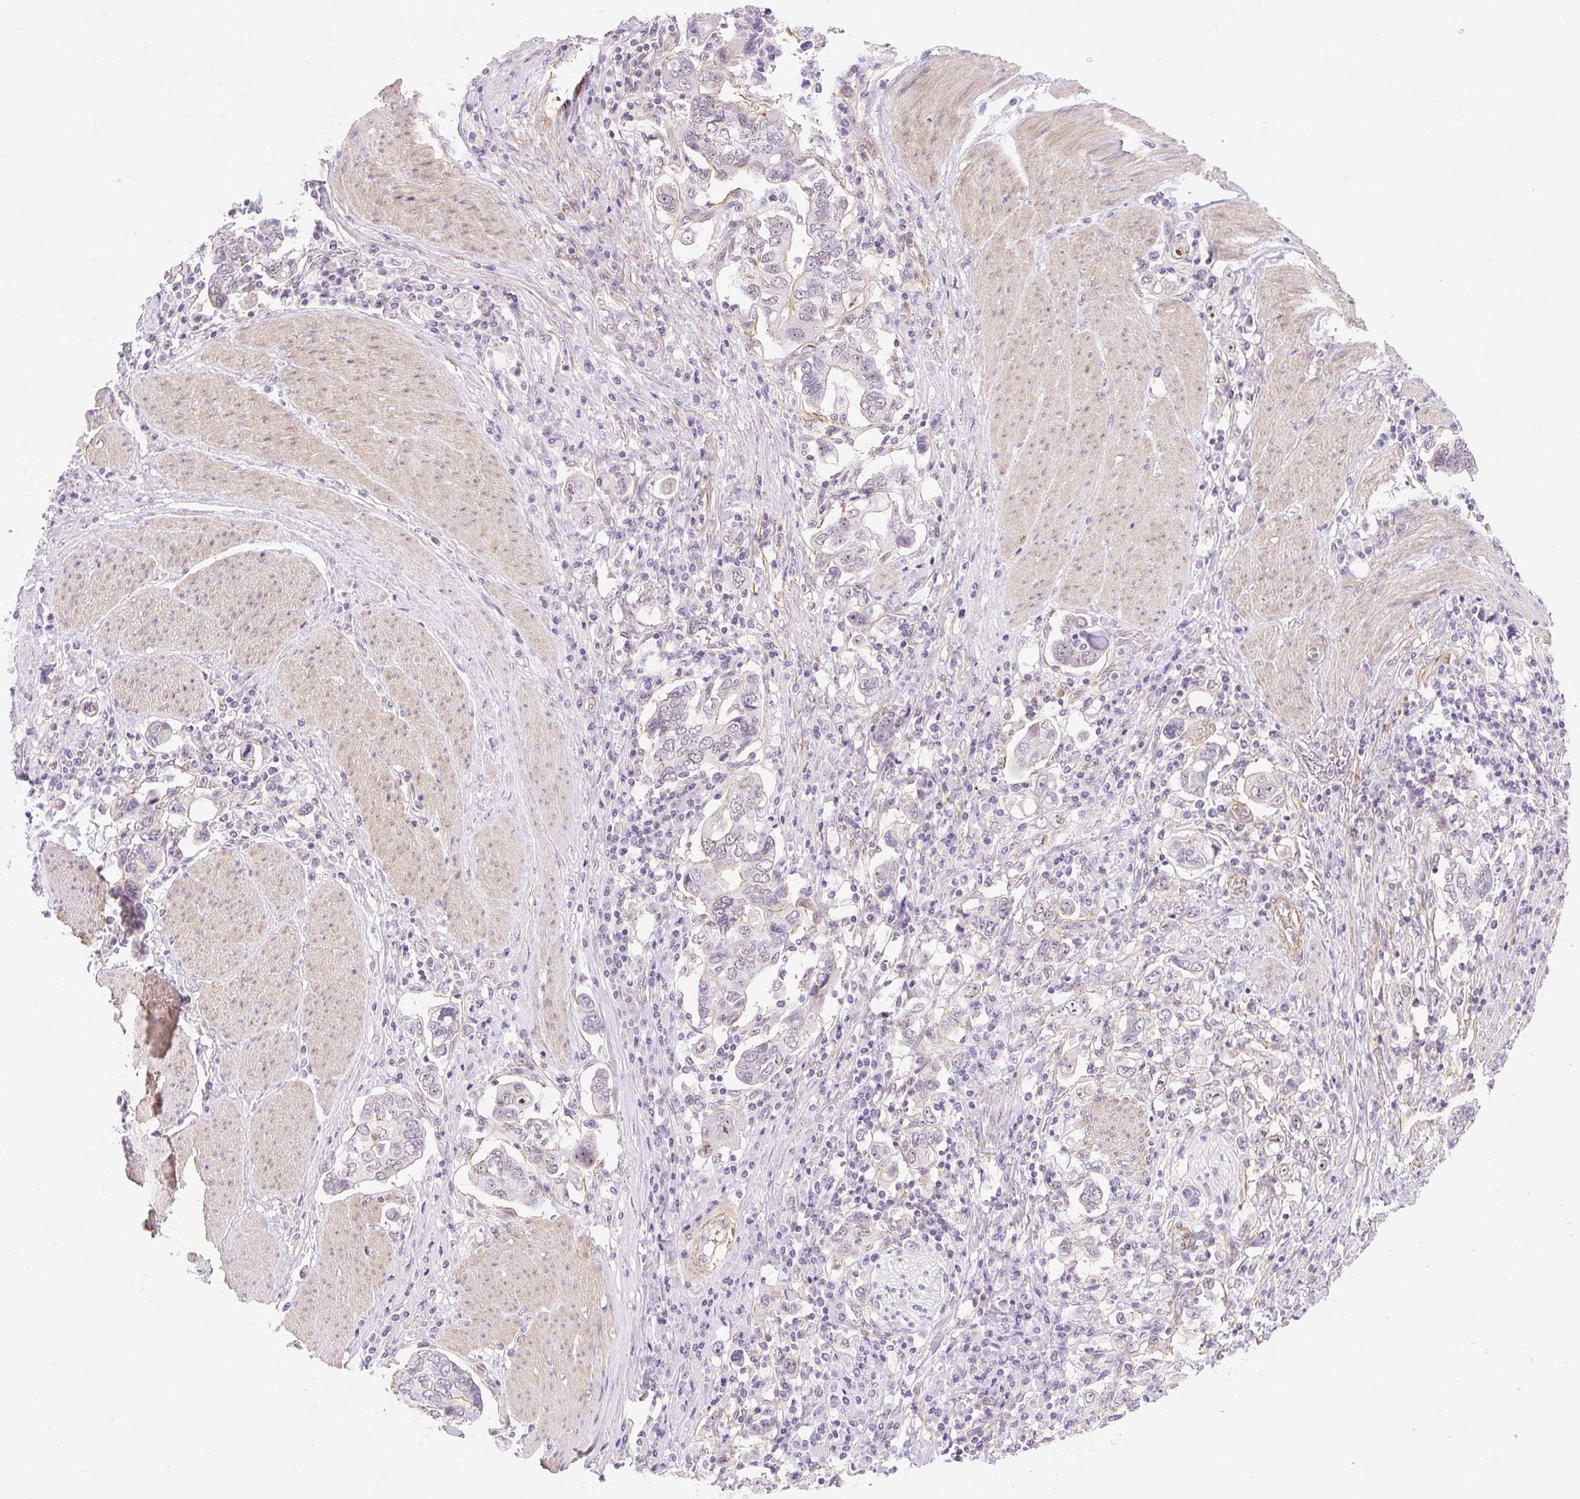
{"staining": {"intensity": "weak", "quantity": "<25%", "location": "nuclear"}, "tissue": "stomach cancer", "cell_type": "Tumor cells", "image_type": "cancer", "snomed": [{"axis": "morphology", "description": "Adenocarcinoma, NOS"}, {"axis": "topography", "description": "Stomach, upper"}, {"axis": "topography", "description": "Stomach"}], "caption": "IHC photomicrograph of neoplastic tissue: adenocarcinoma (stomach) stained with DAB reveals no significant protein expression in tumor cells. Brightfield microscopy of immunohistochemistry stained with DAB (brown) and hematoxylin (blue), captured at high magnification.", "gene": "OBP2A", "patient": {"sex": "male", "age": 62}}